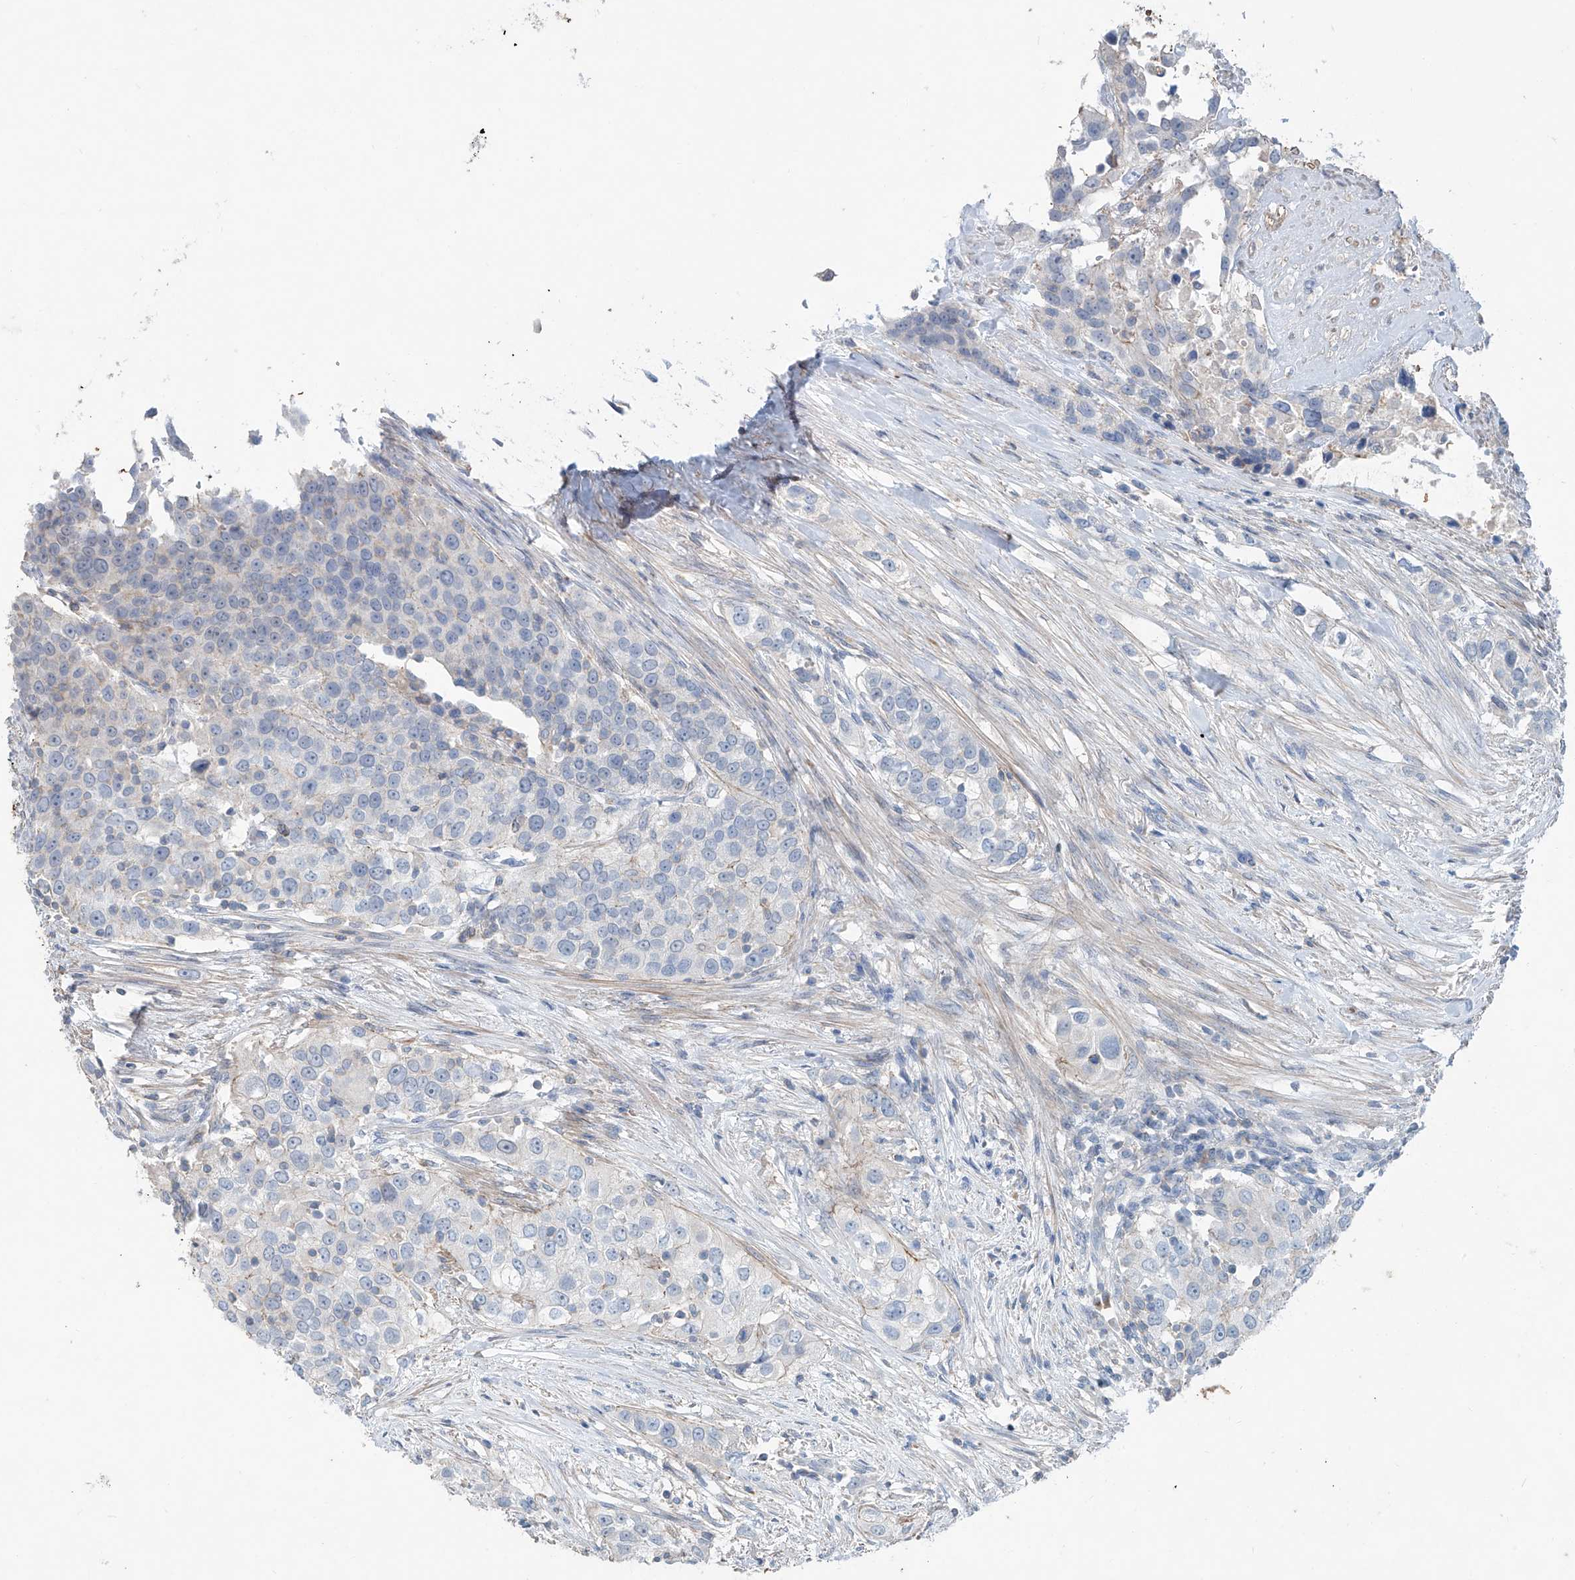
{"staining": {"intensity": "negative", "quantity": "none", "location": "none"}, "tissue": "urothelial cancer", "cell_type": "Tumor cells", "image_type": "cancer", "snomed": [{"axis": "morphology", "description": "Urothelial carcinoma, High grade"}, {"axis": "topography", "description": "Urinary bladder"}], "caption": "Immunohistochemistry (IHC) photomicrograph of neoplastic tissue: urothelial carcinoma (high-grade) stained with DAB reveals no significant protein staining in tumor cells.", "gene": "ANKRD34A", "patient": {"sex": "female", "age": 80}}